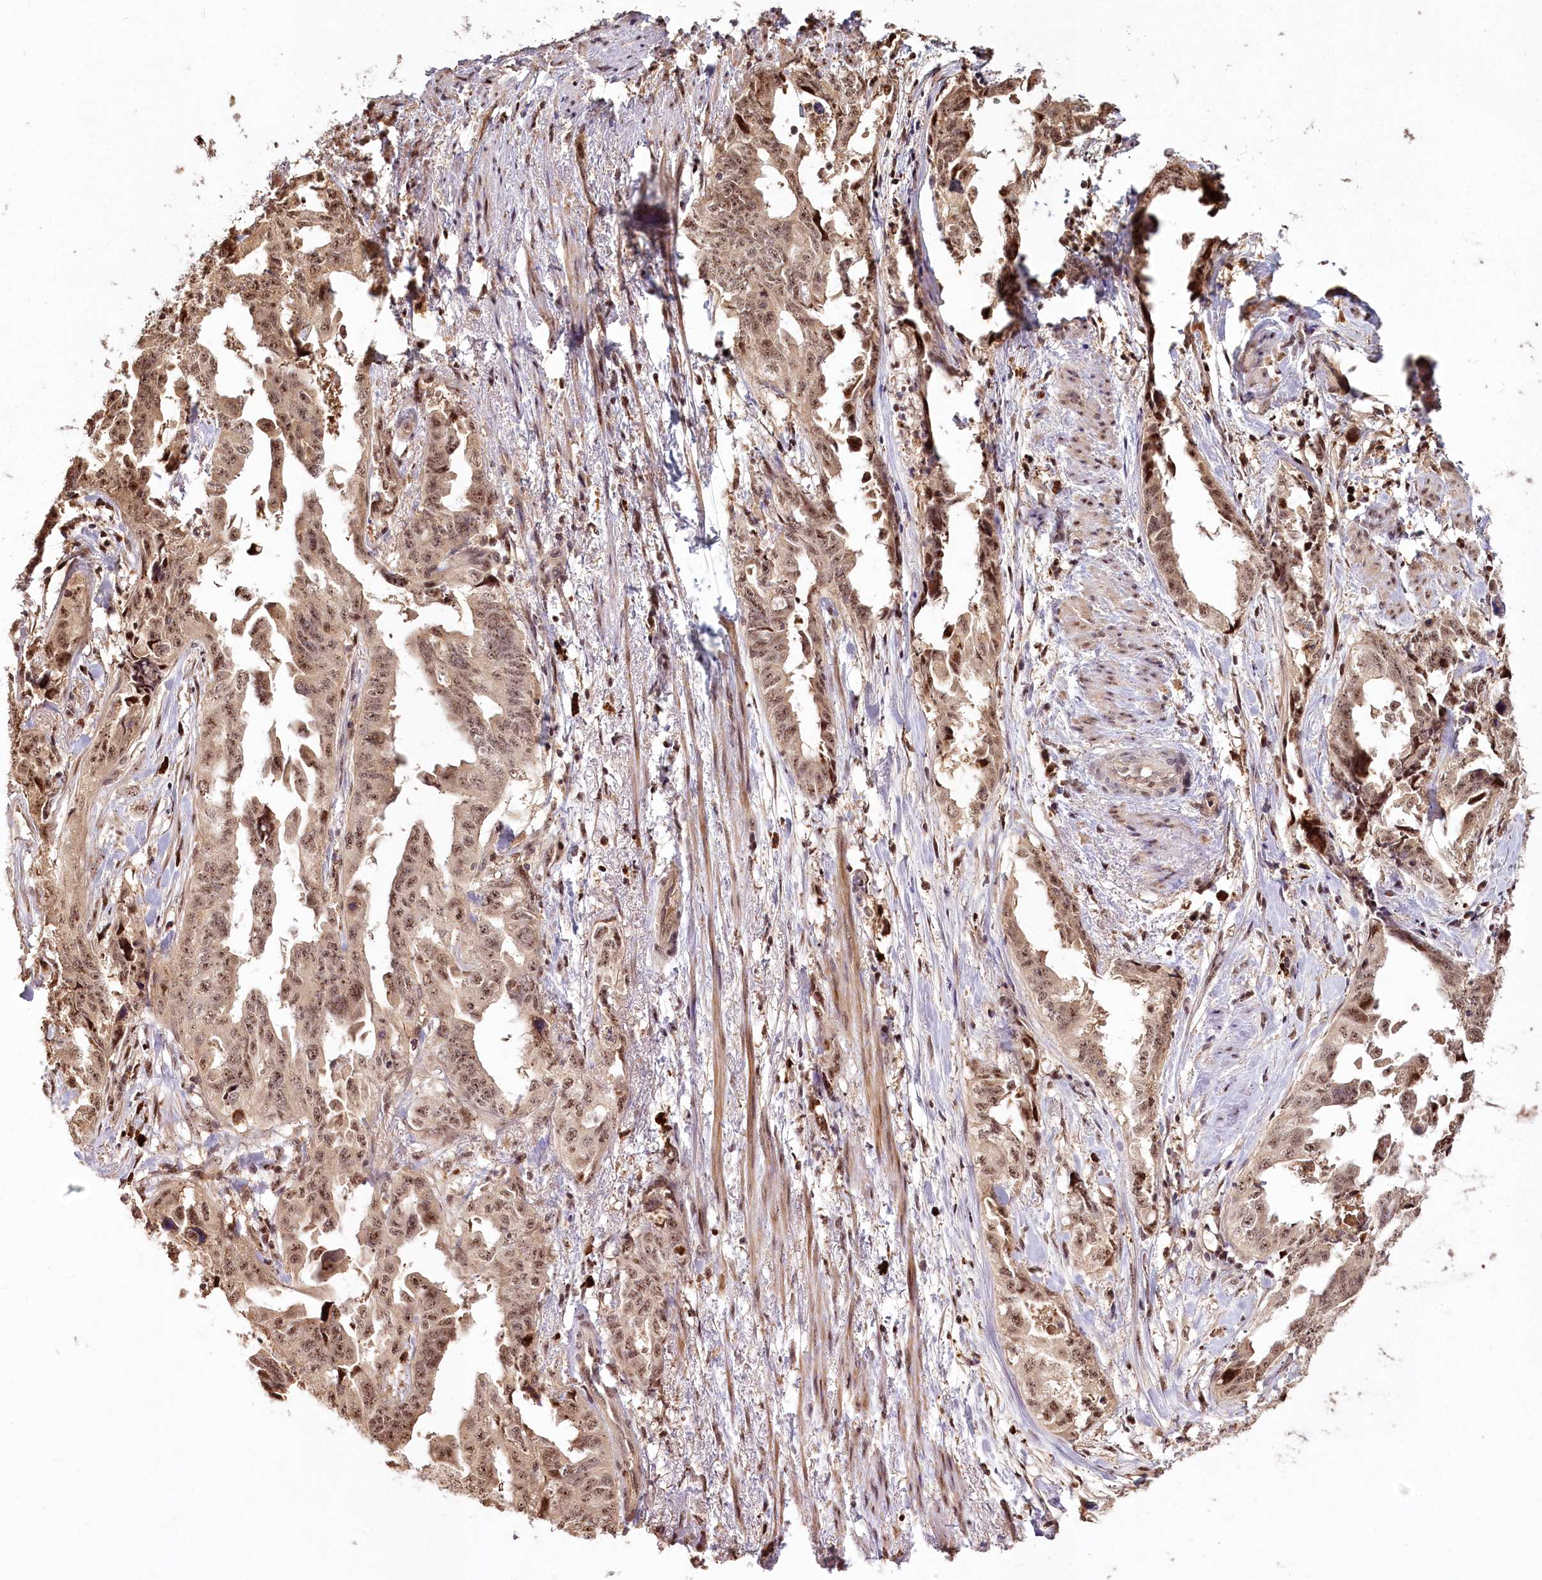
{"staining": {"intensity": "moderate", "quantity": ">75%", "location": "nuclear"}, "tissue": "endometrial cancer", "cell_type": "Tumor cells", "image_type": "cancer", "snomed": [{"axis": "morphology", "description": "Adenocarcinoma, NOS"}, {"axis": "topography", "description": "Endometrium"}], "caption": "DAB (3,3'-diaminobenzidine) immunohistochemical staining of human adenocarcinoma (endometrial) shows moderate nuclear protein staining in about >75% of tumor cells.", "gene": "PYROXD1", "patient": {"sex": "female", "age": 65}}